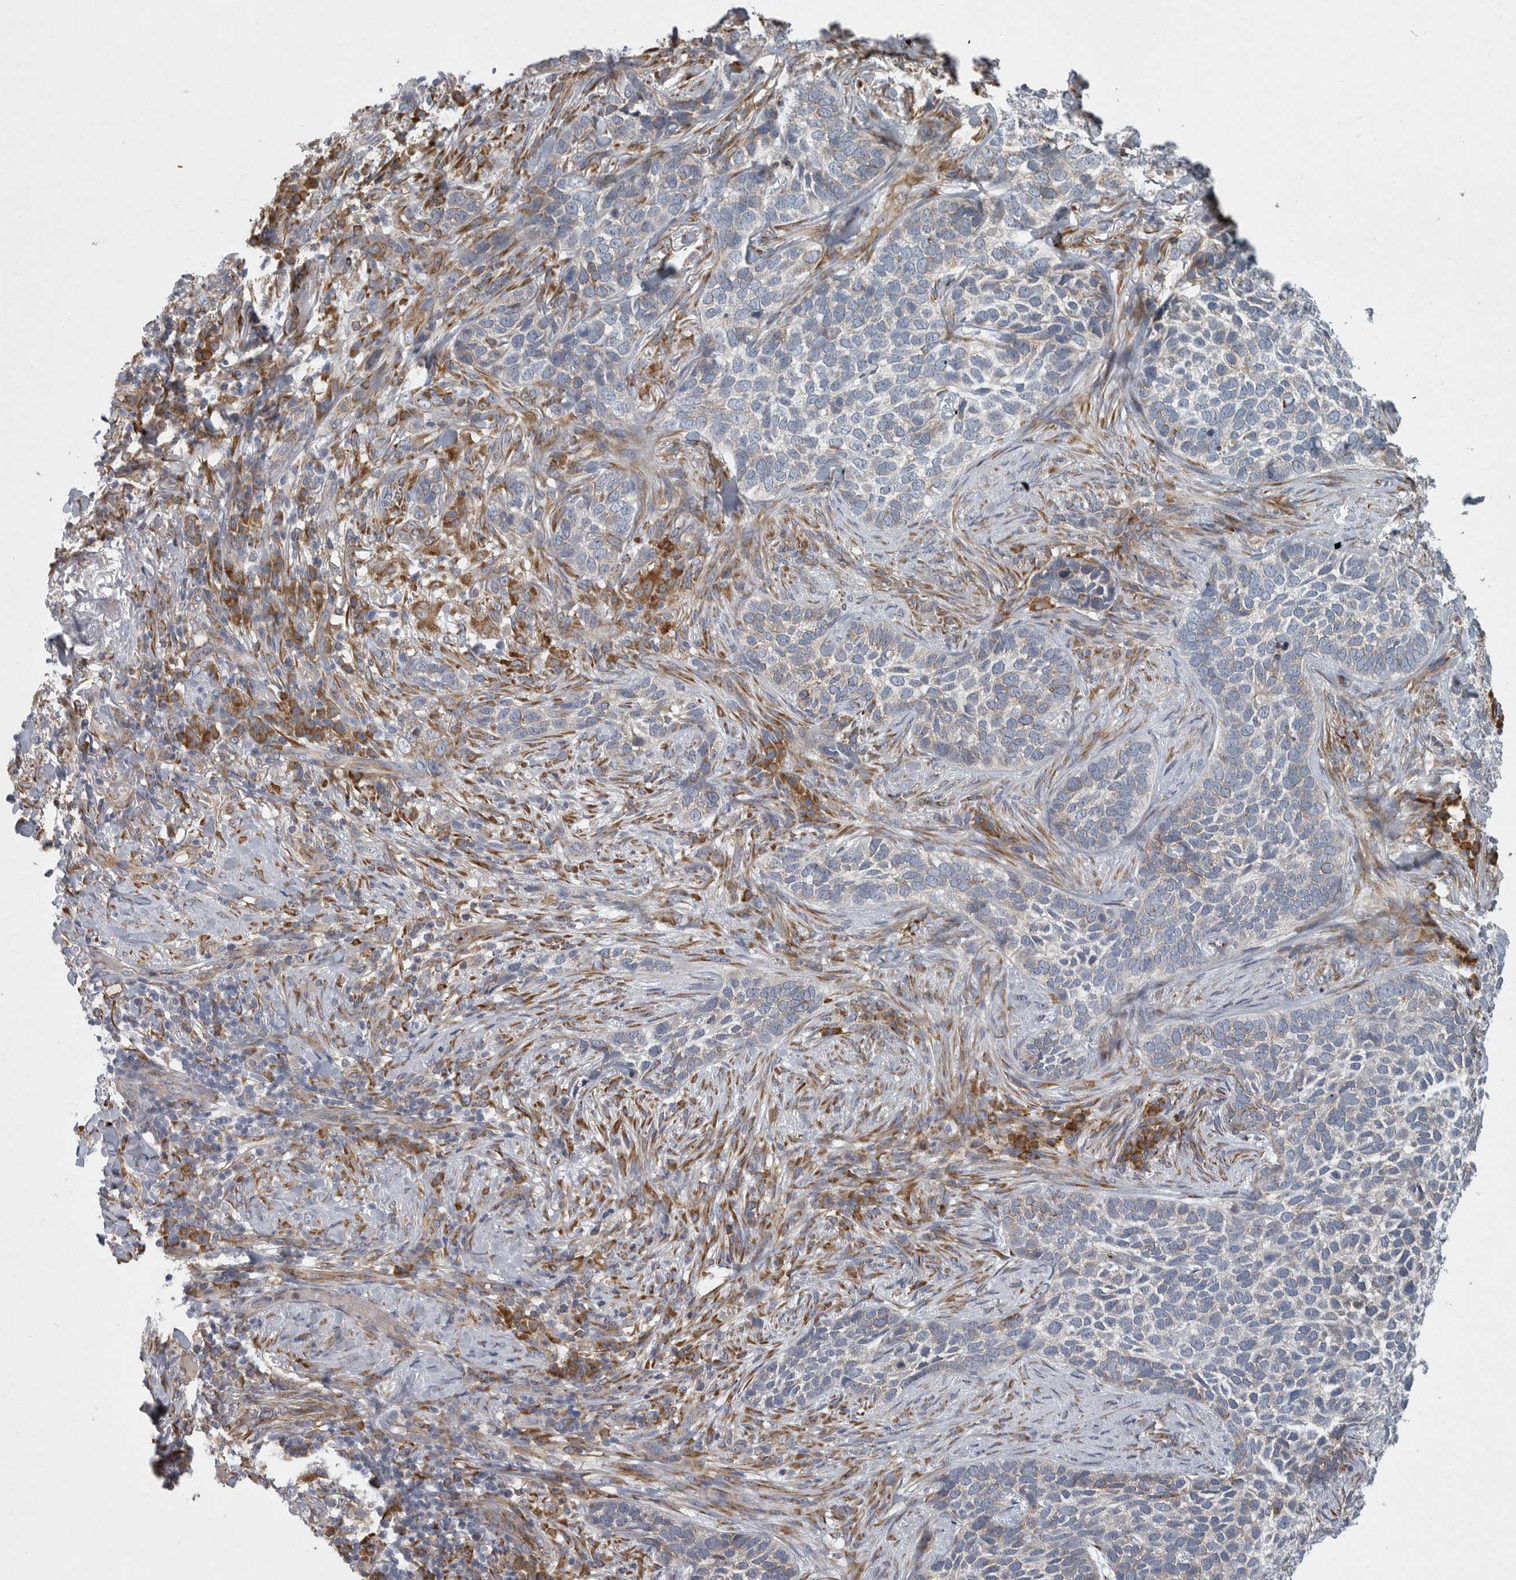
{"staining": {"intensity": "weak", "quantity": "25%-75%", "location": "cytoplasmic/membranous"}, "tissue": "skin cancer", "cell_type": "Tumor cells", "image_type": "cancer", "snomed": [{"axis": "morphology", "description": "Basal cell carcinoma"}, {"axis": "topography", "description": "Skin"}], "caption": "A histopathology image showing weak cytoplasmic/membranous positivity in approximately 25%-75% of tumor cells in skin cancer (basal cell carcinoma), as visualized by brown immunohistochemical staining.", "gene": "MINPP1", "patient": {"sex": "female", "age": 64}}